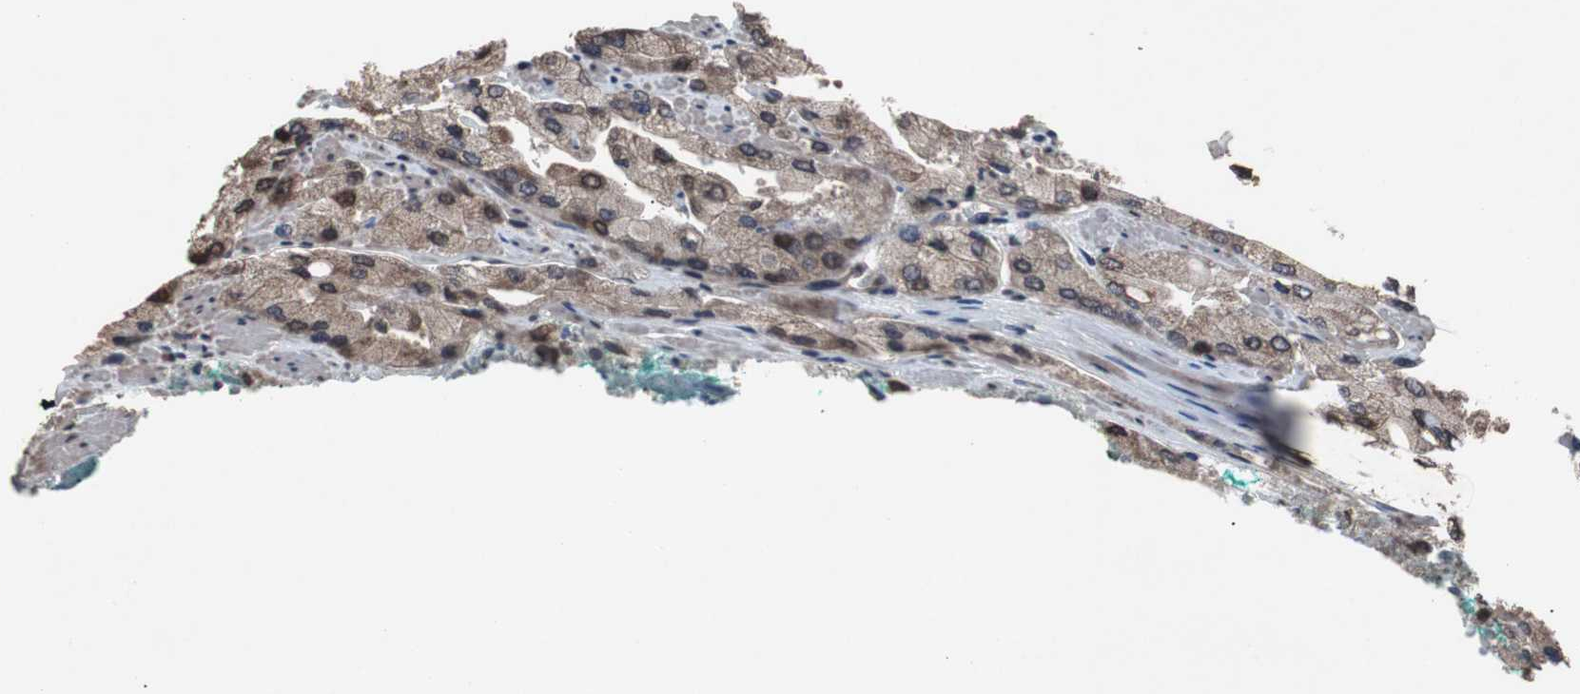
{"staining": {"intensity": "moderate", "quantity": "25%-75%", "location": "cytoplasmic/membranous,nuclear"}, "tissue": "prostate cancer", "cell_type": "Tumor cells", "image_type": "cancer", "snomed": [{"axis": "morphology", "description": "Adenocarcinoma, High grade"}, {"axis": "topography", "description": "Prostate"}], "caption": "A photomicrograph of high-grade adenocarcinoma (prostate) stained for a protein displays moderate cytoplasmic/membranous and nuclear brown staining in tumor cells.", "gene": "MED27", "patient": {"sex": "male", "age": 58}}